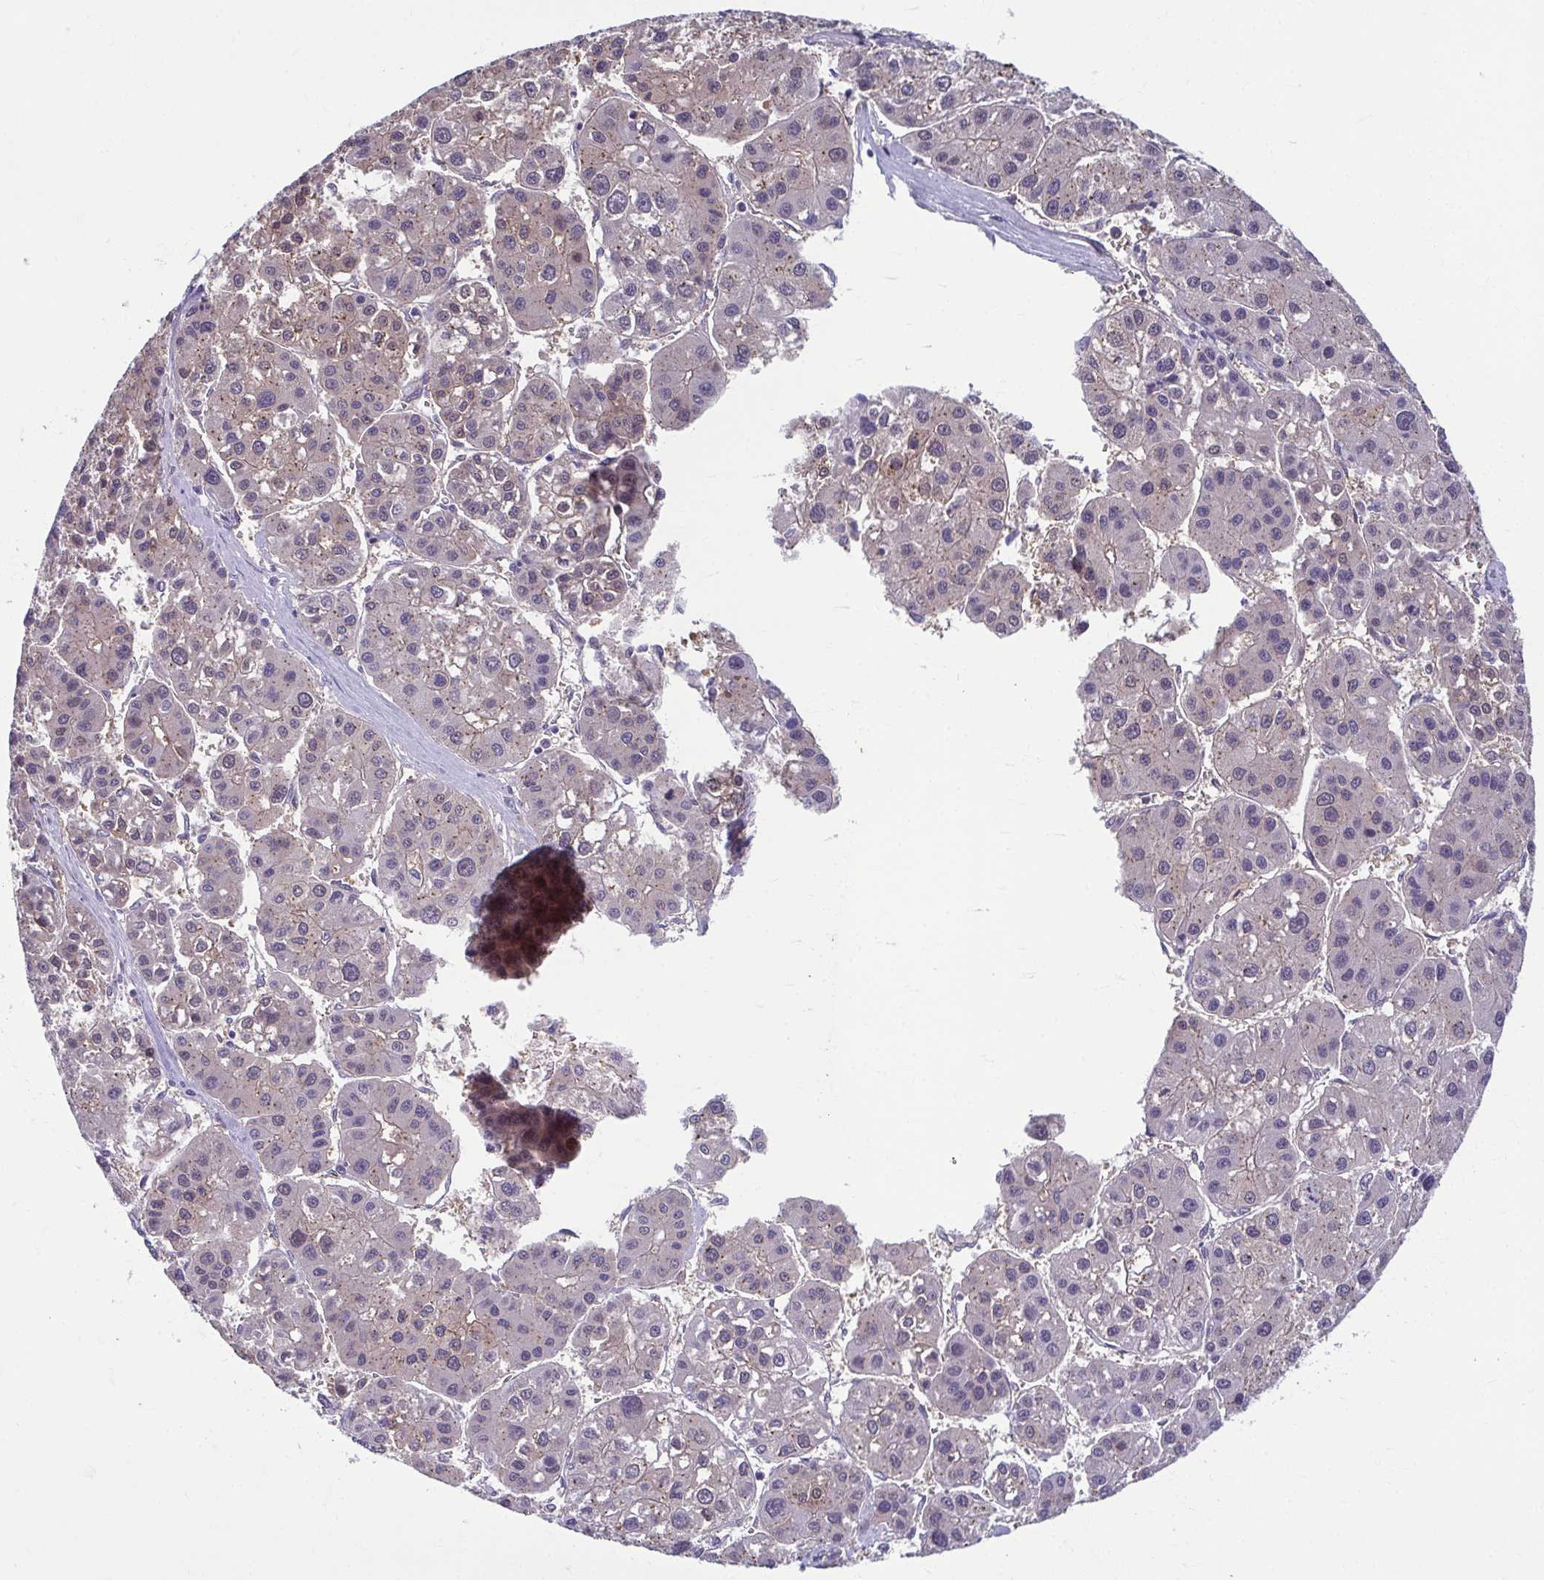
{"staining": {"intensity": "weak", "quantity": "25%-75%", "location": "cytoplasmic/membranous"}, "tissue": "liver cancer", "cell_type": "Tumor cells", "image_type": "cancer", "snomed": [{"axis": "morphology", "description": "Carcinoma, Hepatocellular, NOS"}, {"axis": "topography", "description": "Liver"}], "caption": "Immunohistochemical staining of hepatocellular carcinoma (liver) demonstrates low levels of weak cytoplasmic/membranous protein expression in approximately 25%-75% of tumor cells. (DAB (3,3'-diaminobenzidine) = brown stain, brightfield microscopy at high magnification).", "gene": "TMEM108", "patient": {"sex": "male", "age": 73}}